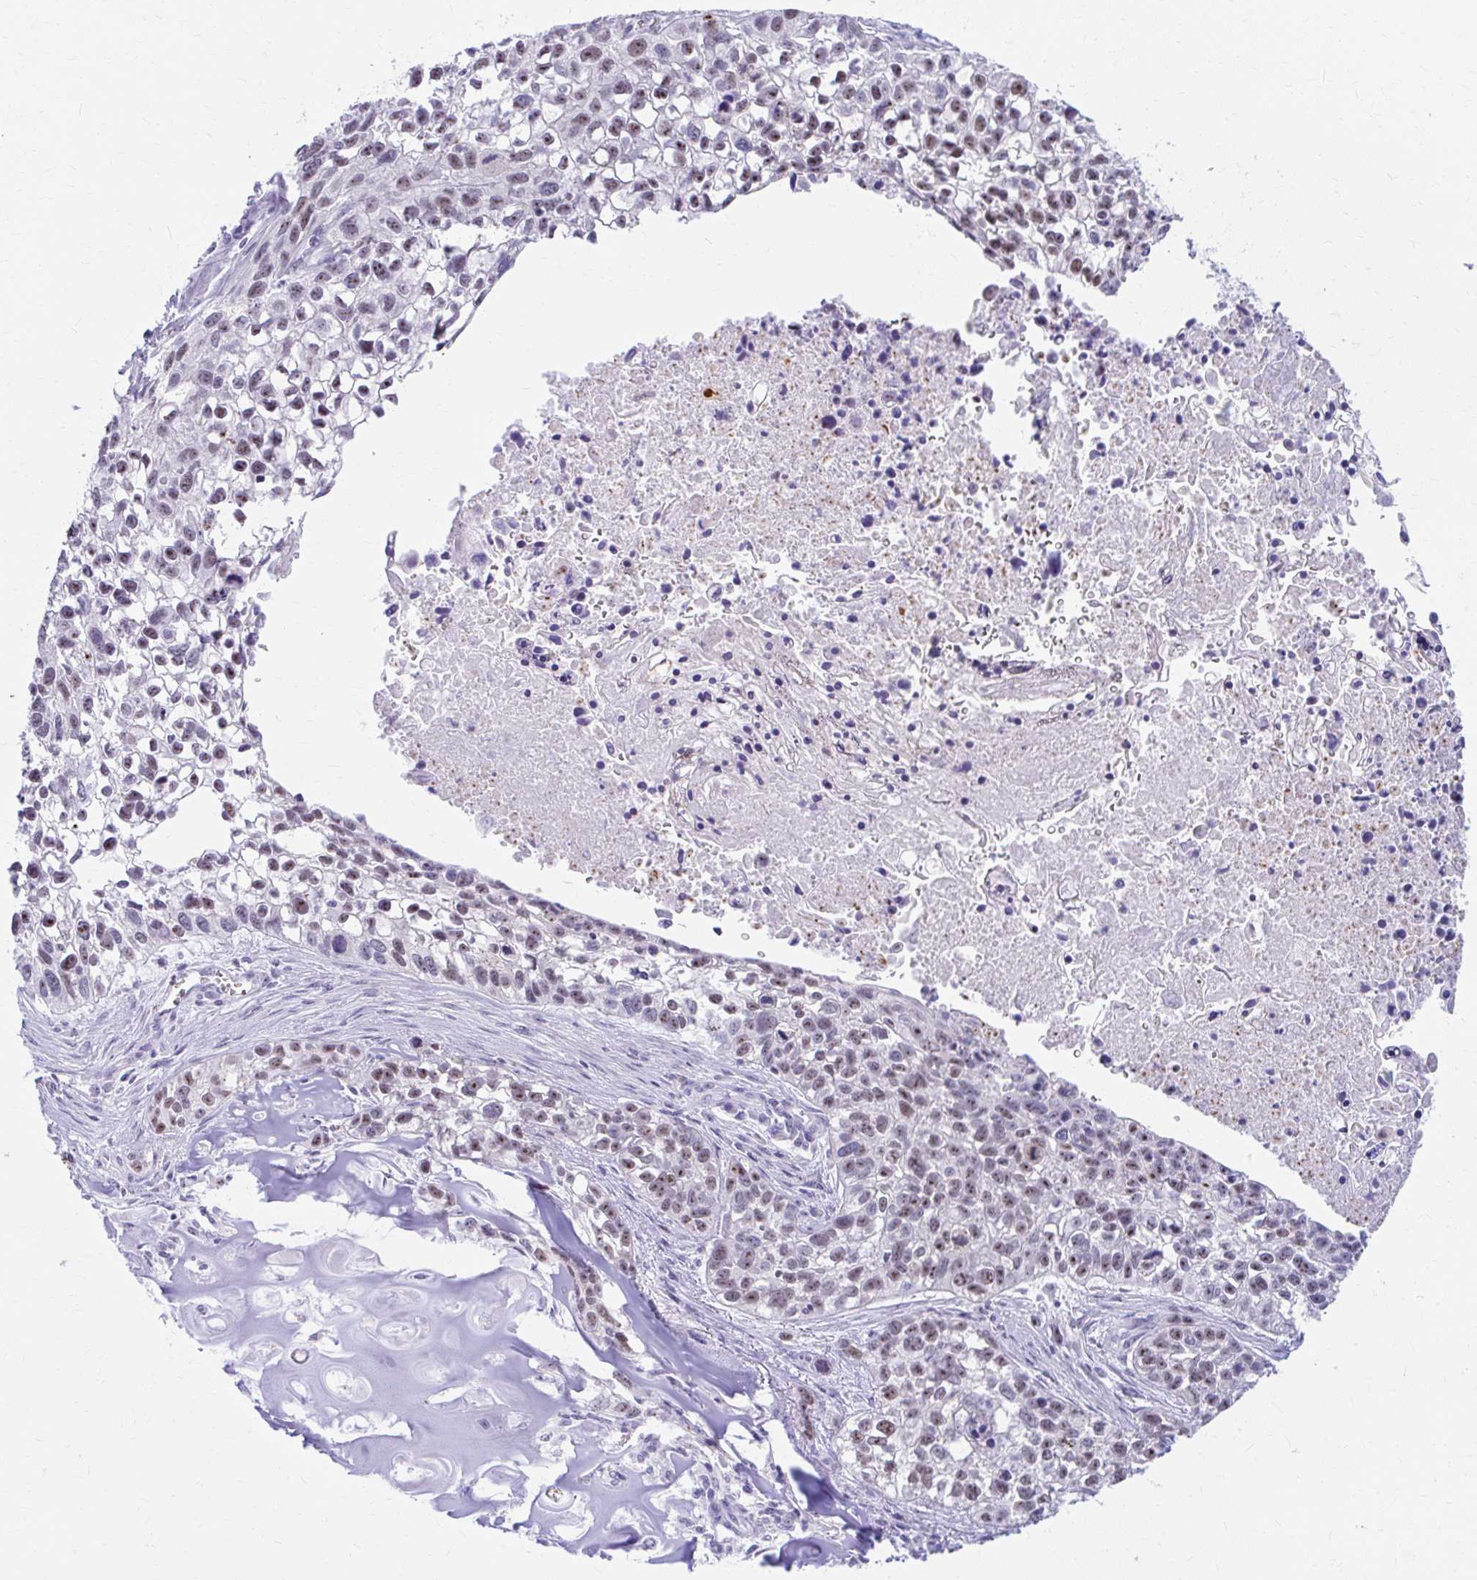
{"staining": {"intensity": "moderate", "quantity": ">75%", "location": "nuclear"}, "tissue": "lung cancer", "cell_type": "Tumor cells", "image_type": "cancer", "snomed": [{"axis": "morphology", "description": "Squamous cell carcinoma, NOS"}, {"axis": "topography", "description": "Lung"}], "caption": "About >75% of tumor cells in lung cancer (squamous cell carcinoma) exhibit moderate nuclear protein positivity as visualized by brown immunohistochemical staining.", "gene": "FTSJ3", "patient": {"sex": "male", "age": 74}}